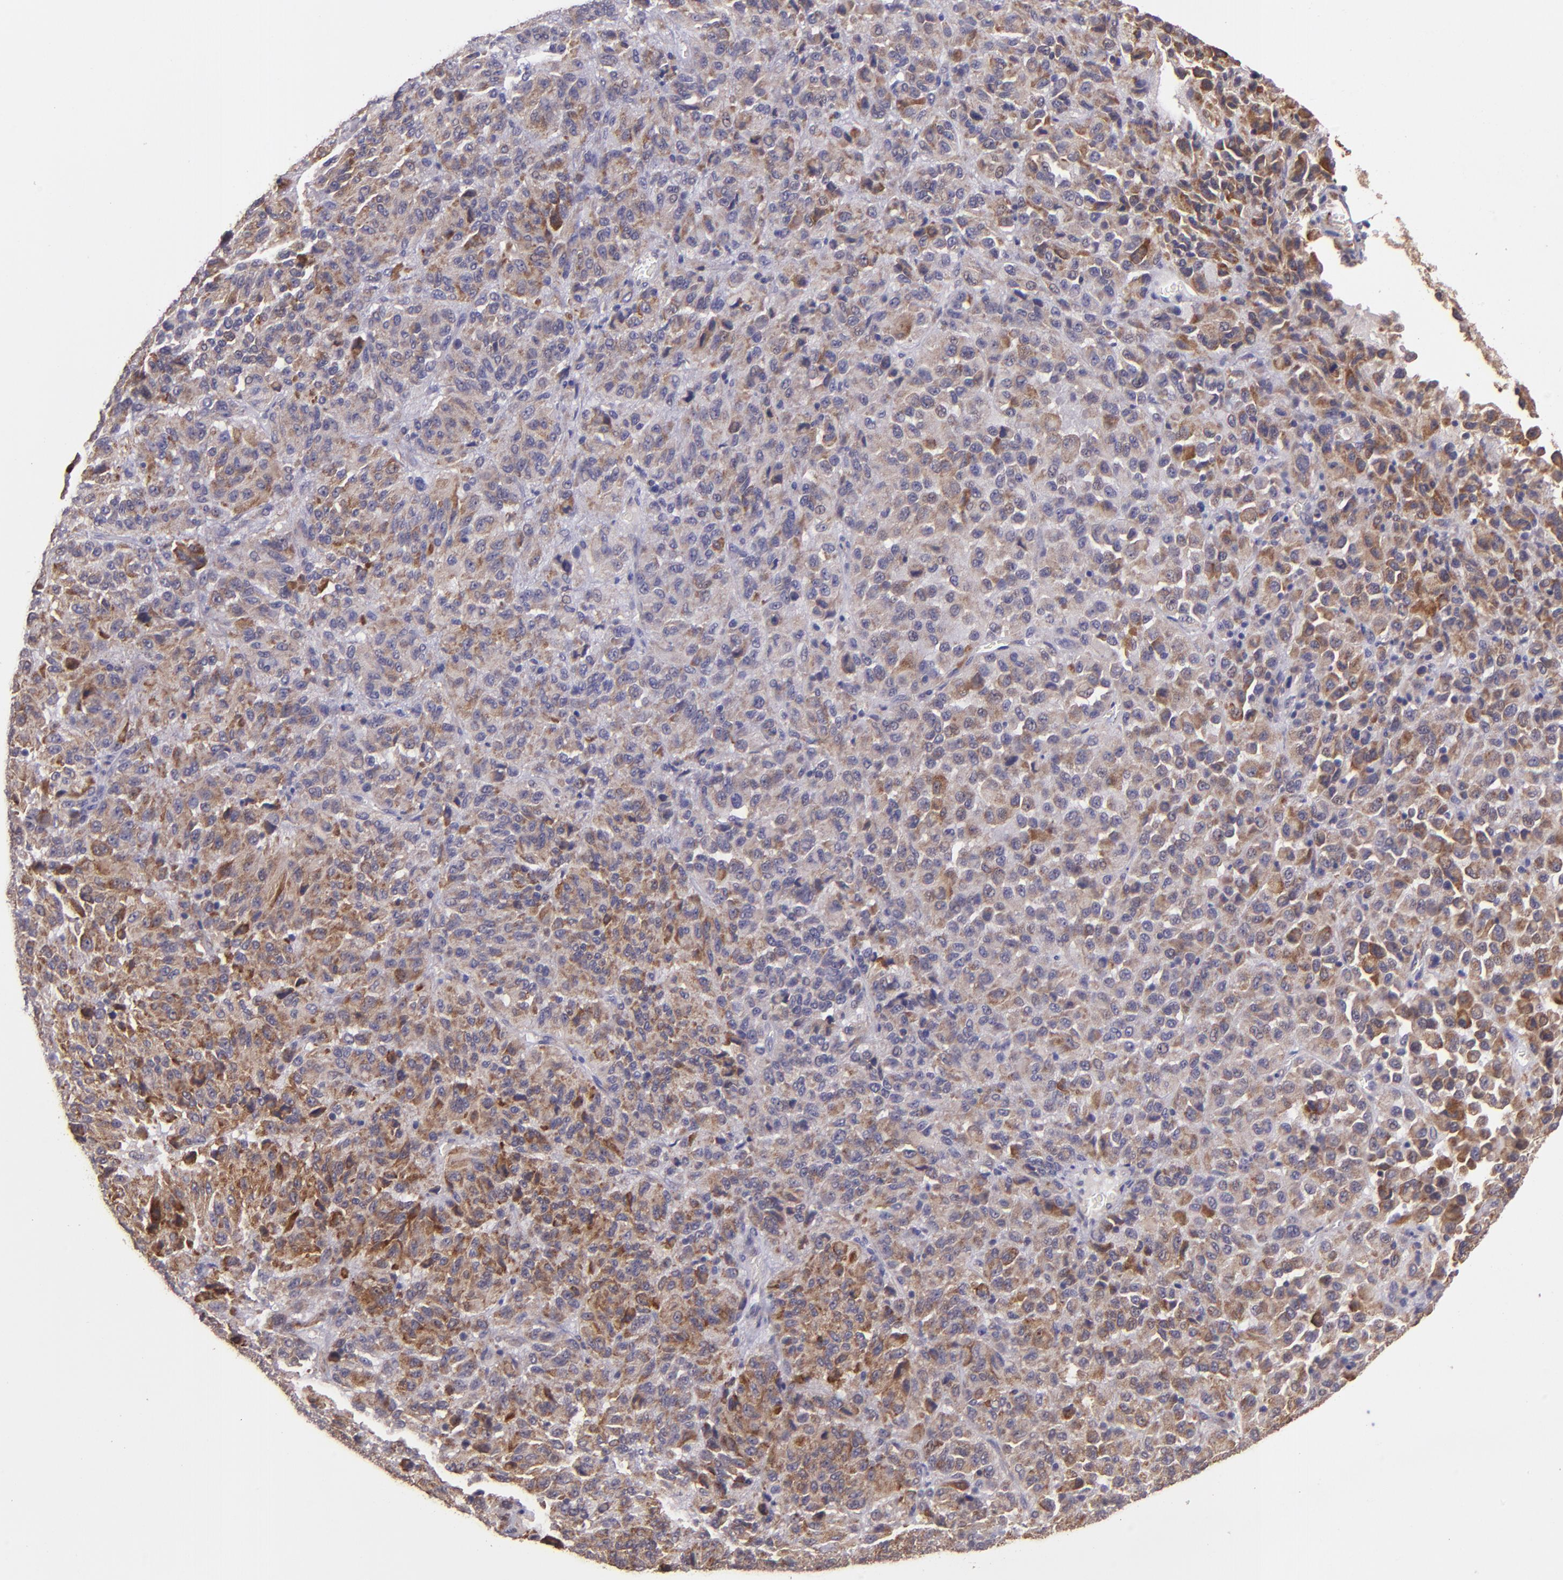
{"staining": {"intensity": "strong", "quantity": ">75%", "location": "cytoplasmic/membranous"}, "tissue": "melanoma", "cell_type": "Tumor cells", "image_type": "cancer", "snomed": [{"axis": "morphology", "description": "Malignant melanoma, Metastatic site"}, {"axis": "topography", "description": "Lung"}], "caption": "The photomicrograph reveals a brown stain indicating the presence of a protein in the cytoplasmic/membranous of tumor cells in melanoma. The staining is performed using DAB brown chromogen to label protein expression. The nuclei are counter-stained blue using hematoxylin.", "gene": "TAF7L", "patient": {"sex": "male", "age": 64}}